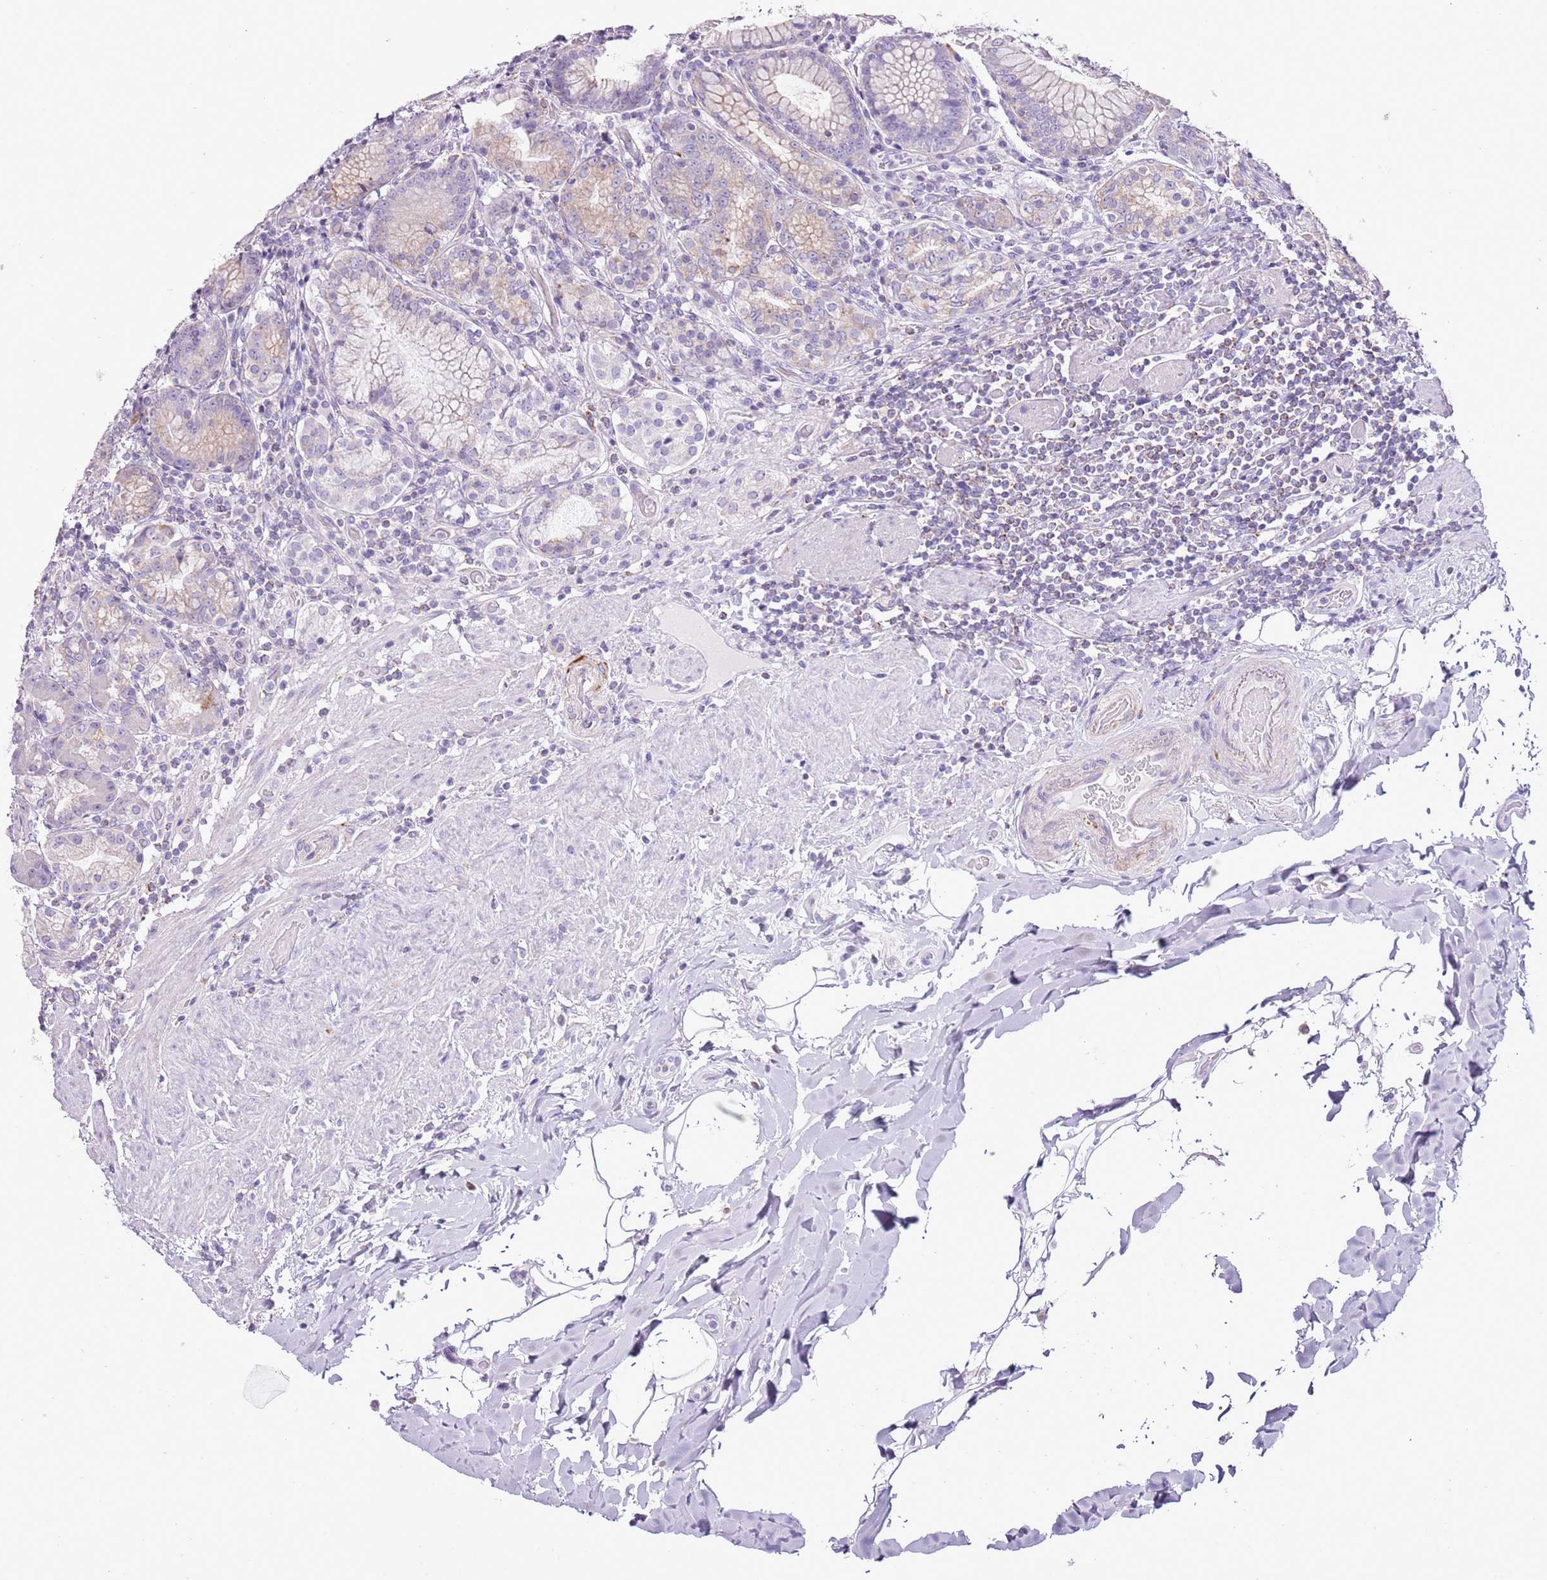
{"staining": {"intensity": "moderate", "quantity": "<25%", "location": "cytoplasmic/membranous"}, "tissue": "stomach", "cell_type": "Glandular cells", "image_type": "normal", "snomed": [{"axis": "morphology", "description": "Normal tissue, NOS"}, {"axis": "topography", "description": "Stomach, upper"}, {"axis": "topography", "description": "Stomach, lower"}], "caption": "IHC histopathology image of benign stomach: human stomach stained using immunohistochemistry reveals low levels of moderate protein expression localized specifically in the cytoplasmic/membranous of glandular cells, appearing as a cytoplasmic/membranous brown color.", "gene": "SLC23A1", "patient": {"sex": "female", "age": 76}}